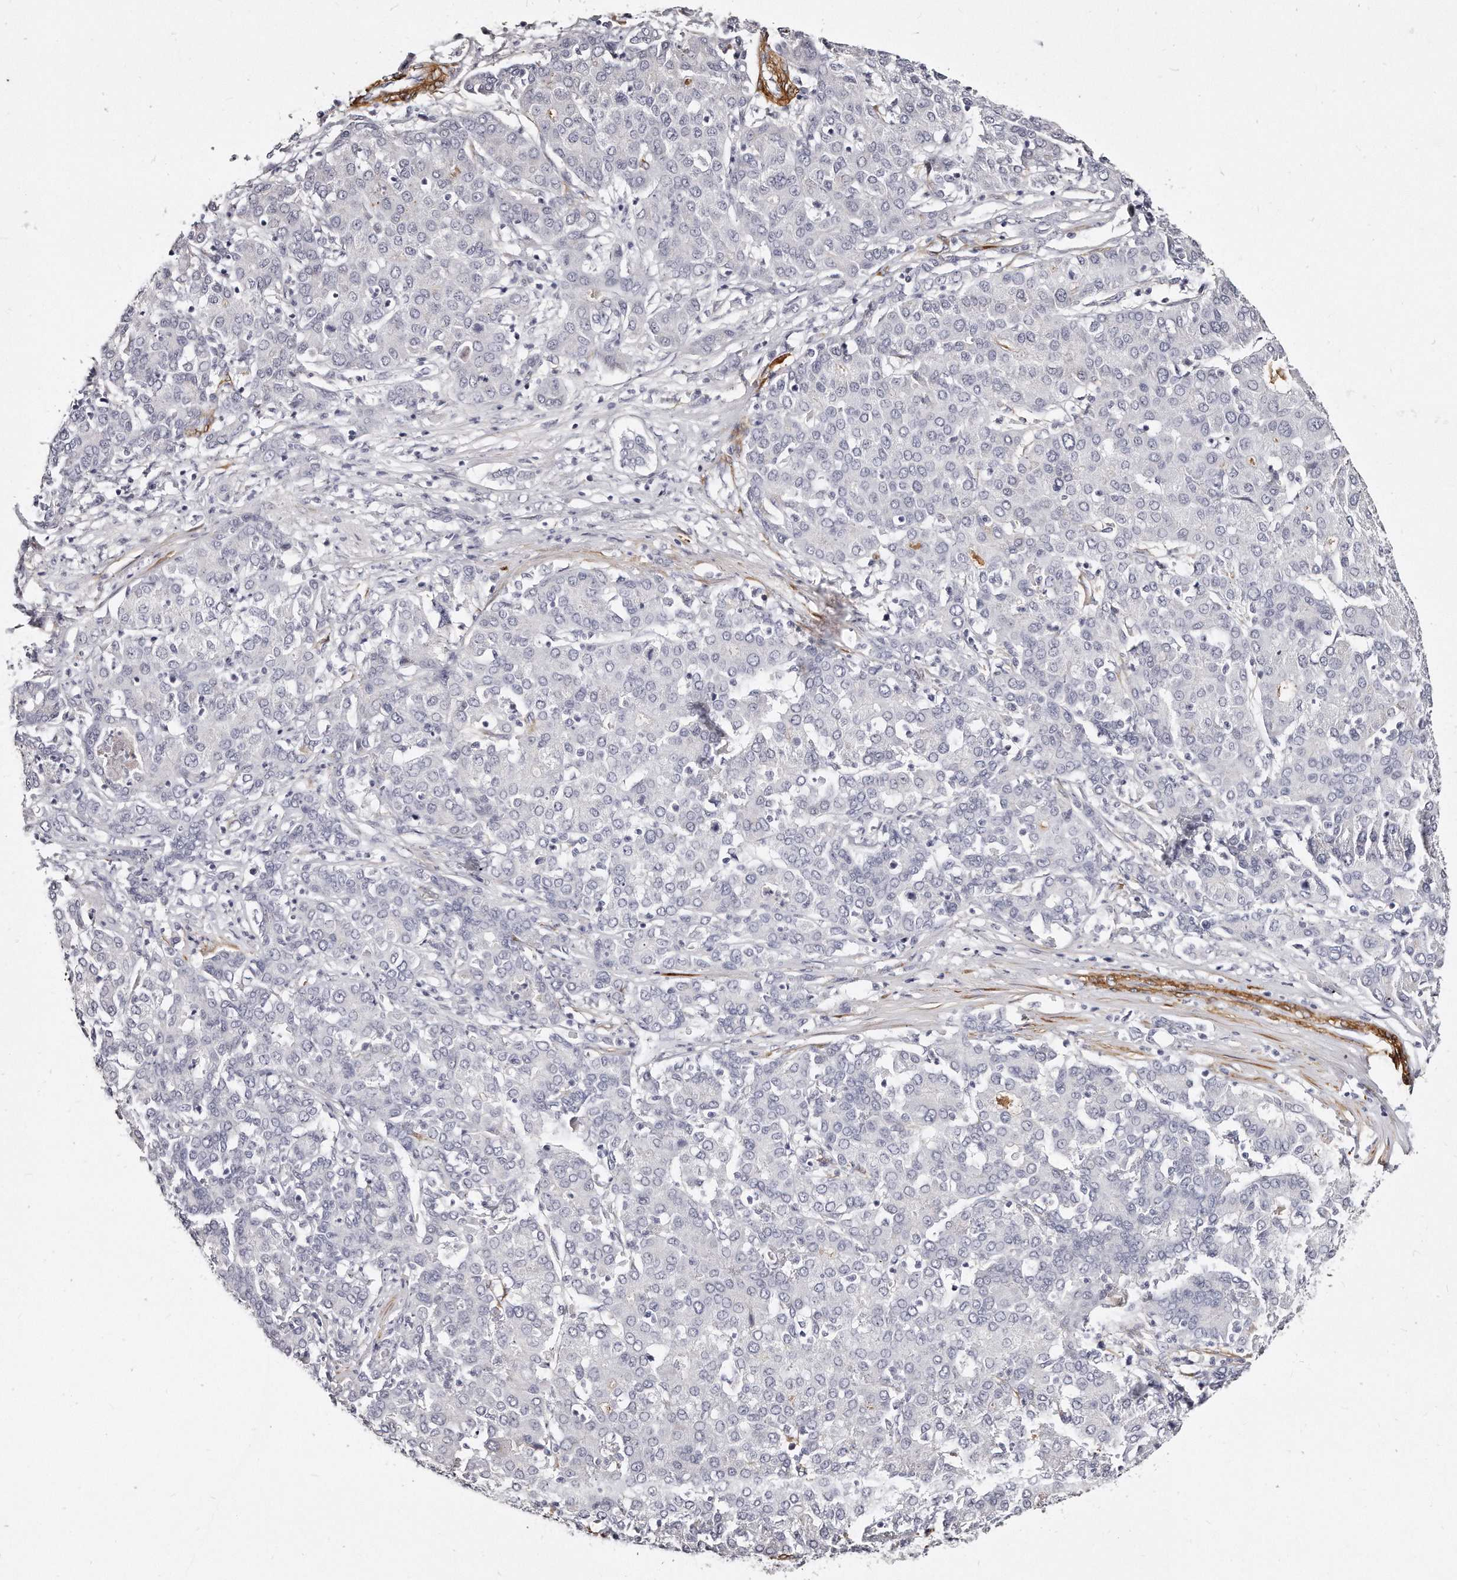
{"staining": {"intensity": "negative", "quantity": "none", "location": "none"}, "tissue": "liver cancer", "cell_type": "Tumor cells", "image_type": "cancer", "snomed": [{"axis": "morphology", "description": "Carcinoma, Hepatocellular, NOS"}, {"axis": "topography", "description": "Liver"}], "caption": "Tumor cells show no significant staining in liver hepatocellular carcinoma.", "gene": "LMOD1", "patient": {"sex": "male", "age": 65}}